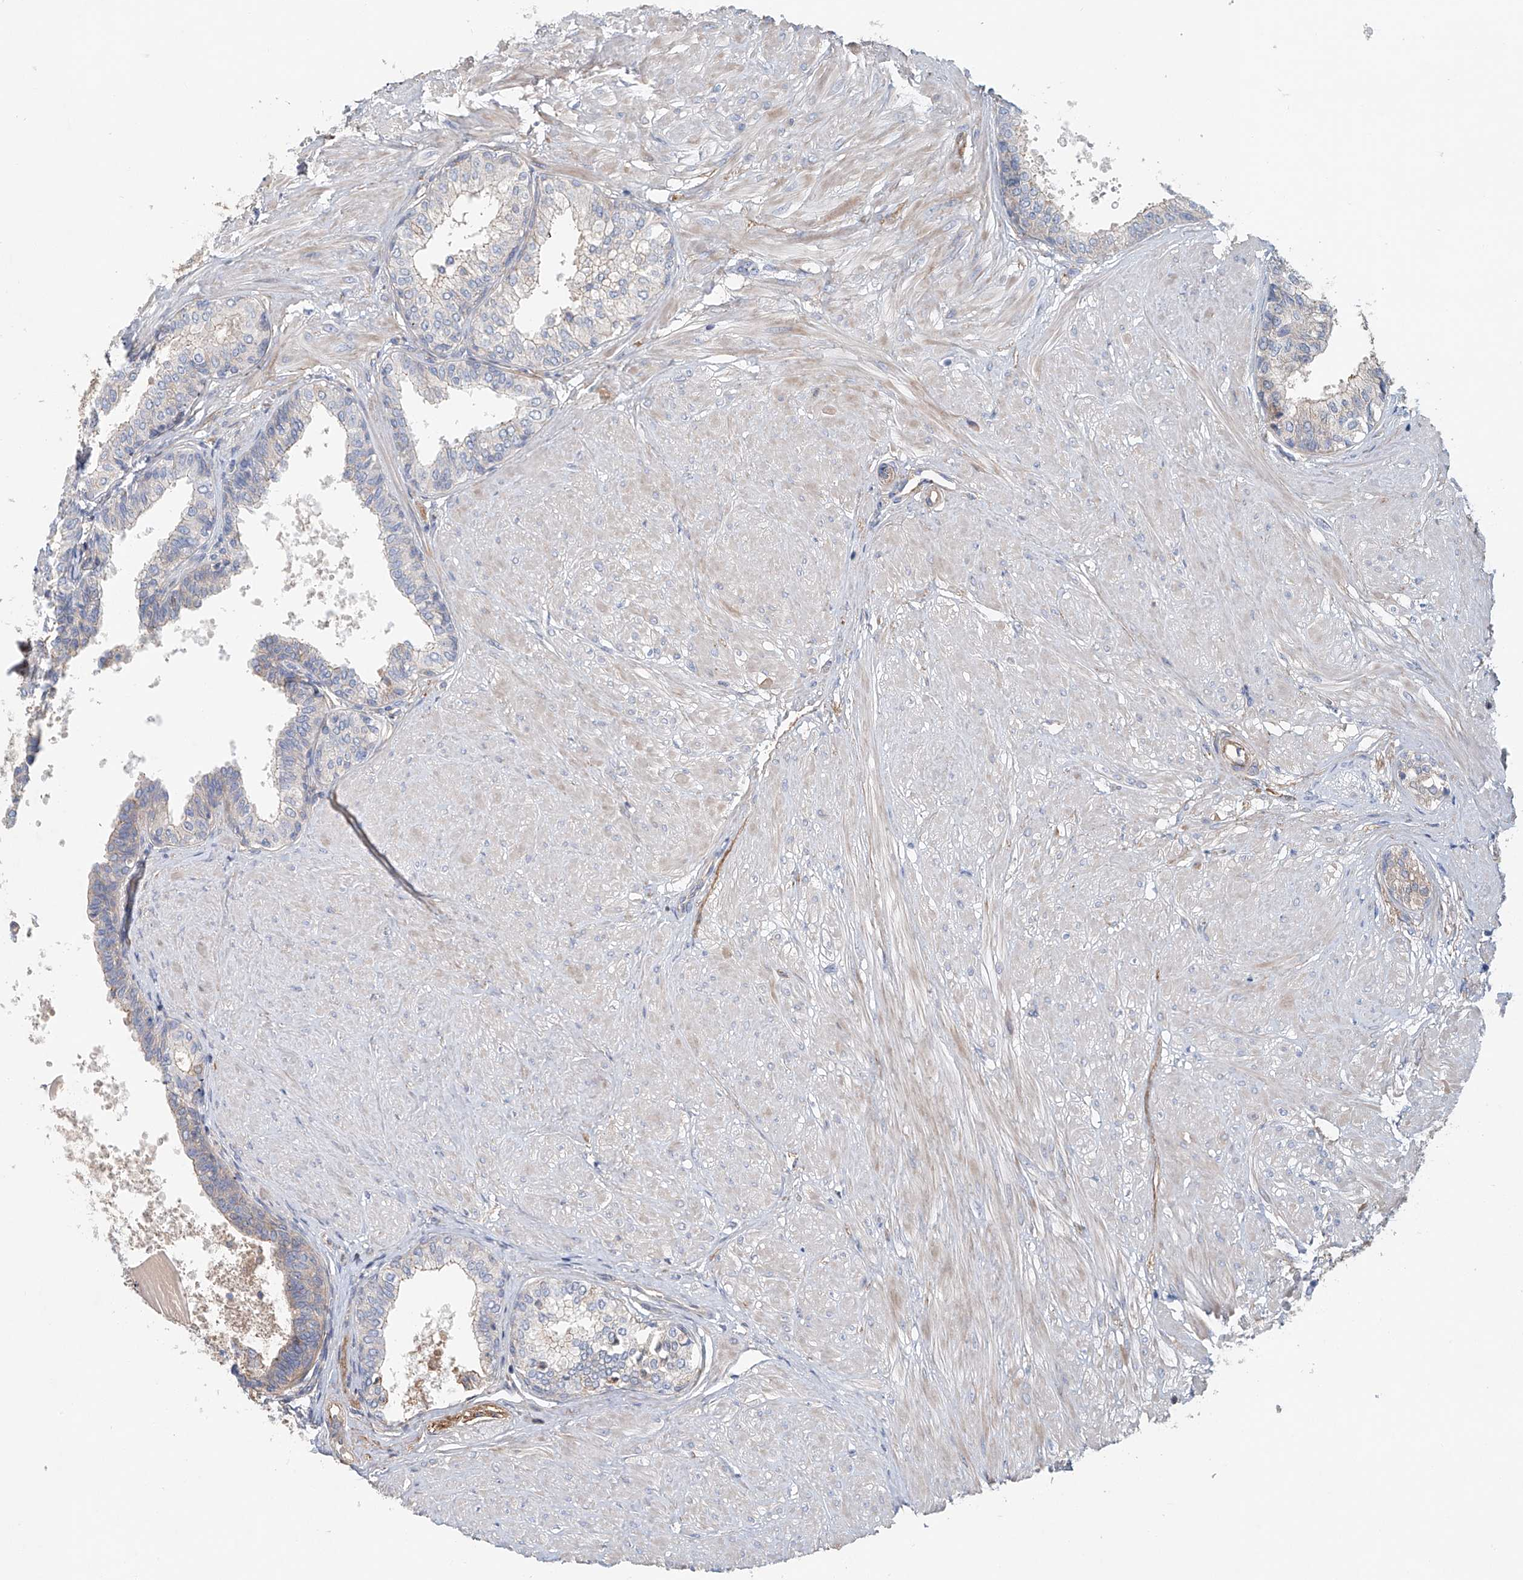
{"staining": {"intensity": "weak", "quantity": "25%-75%", "location": "cytoplasmic/membranous"}, "tissue": "prostate", "cell_type": "Glandular cells", "image_type": "normal", "snomed": [{"axis": "morphology", "description": "Normal tissue, NOS"}, {"axis": "topography", "description": "Prostate"}], "caption": "Prostate was stained to show a protein in brown. There is low levels of weak cytoplasmic/membranous expression in approximately 25%-75% of glandular cells. (DAB = brown stain, brightfield microscopy at high magnification).", "gene": "FRYL", "patient": {"sex": "male", "age": 48}}